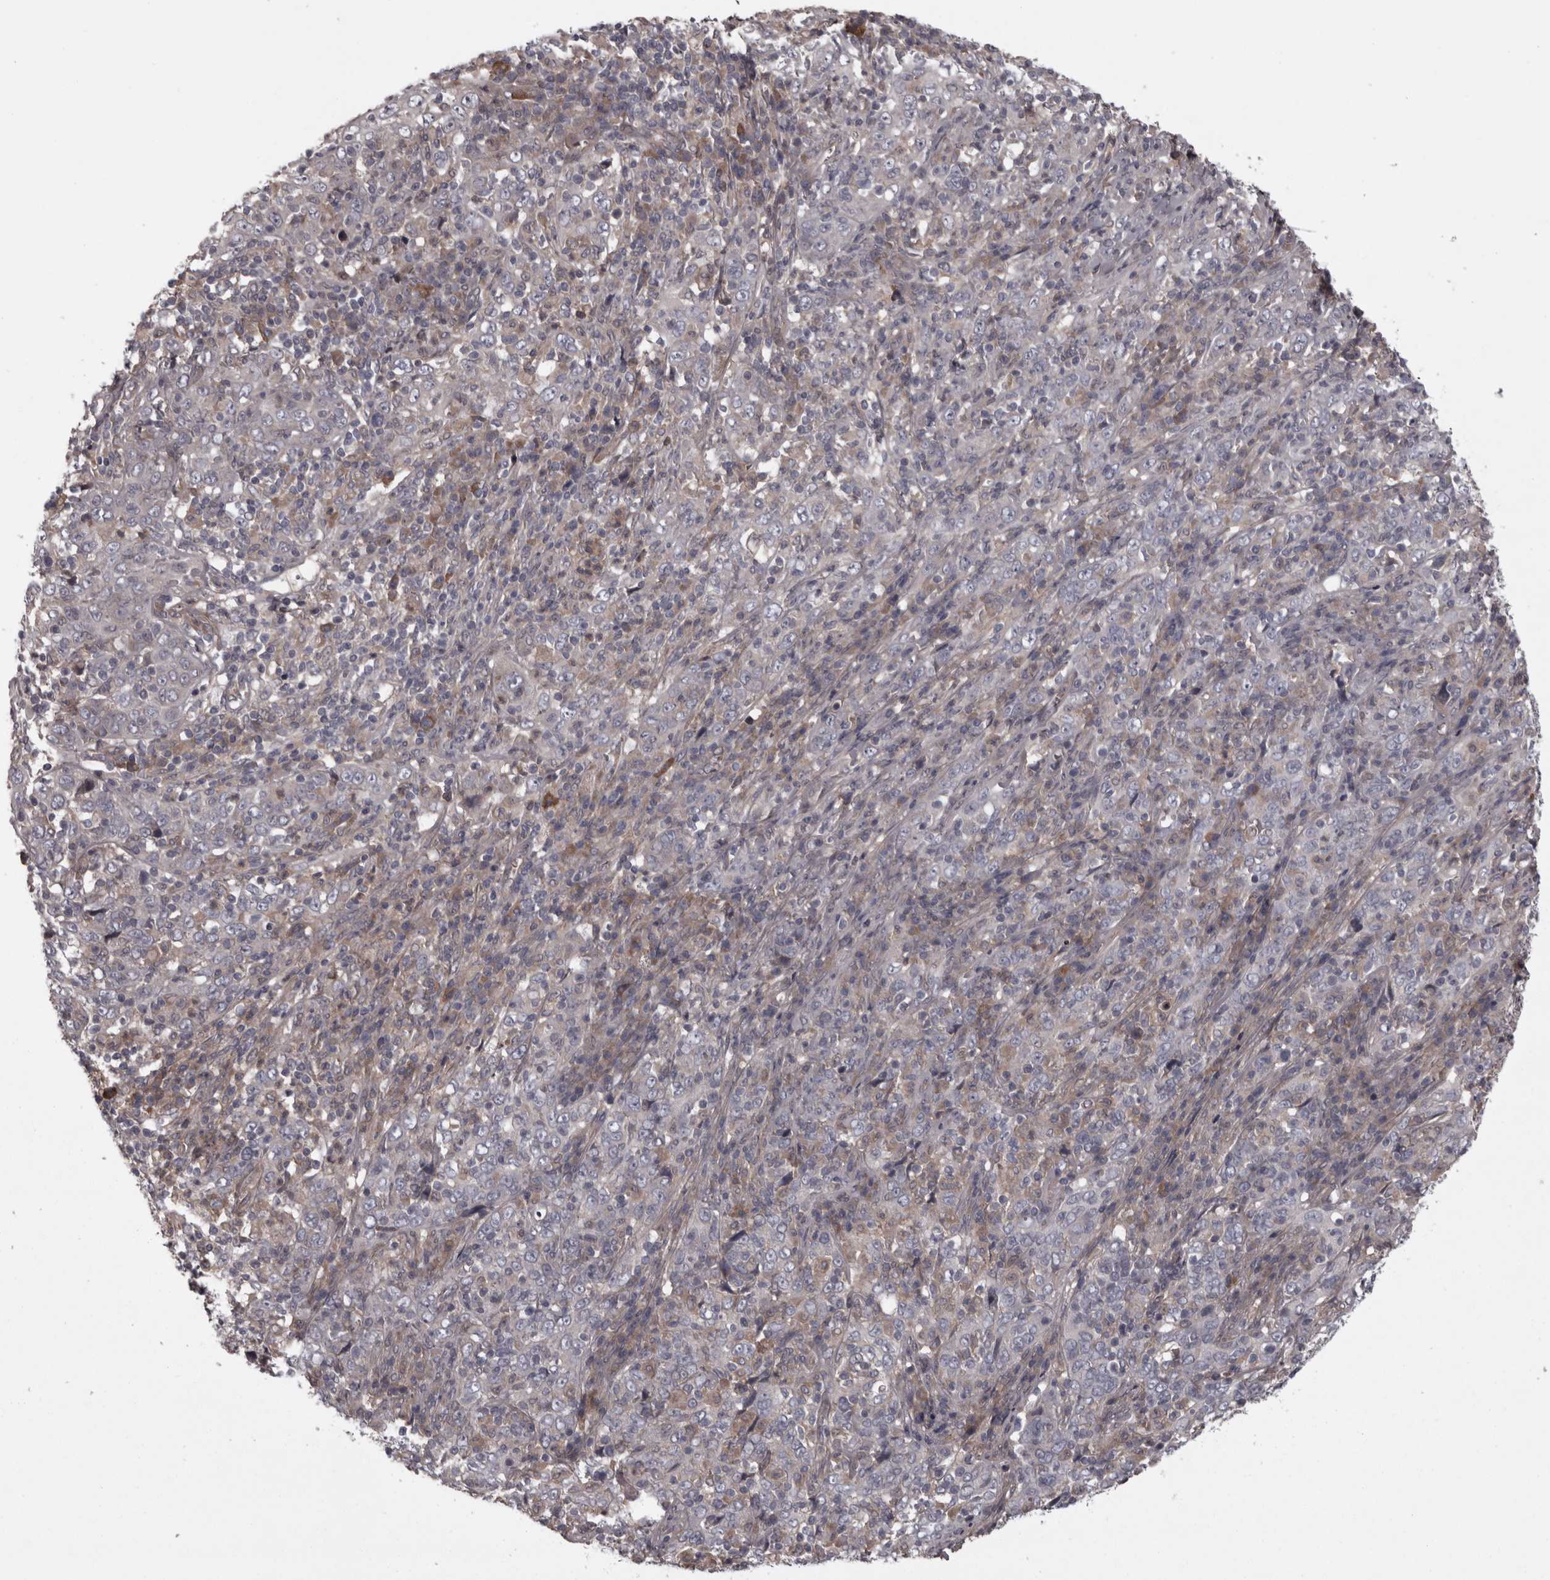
{"staining": {"intensity": "negative", "quantity": "none", "location": "none"}, "tissue": "cervical cancer", "cell_type": "Tumor cells", "image_type": "cancer", "snomed": [{"axis": "morphology", "description": "Squamous cell carcinoma, NOS"}, {"axis": "topography", "description": "Cervix"}], "caption": "Image shows no significant protein expression in tumor cells of squamous cell carcinoma (cervical). Nuclei are stained in blue.", "gene": "RSU1", "patient": {"sex": "female", "age": 46}}